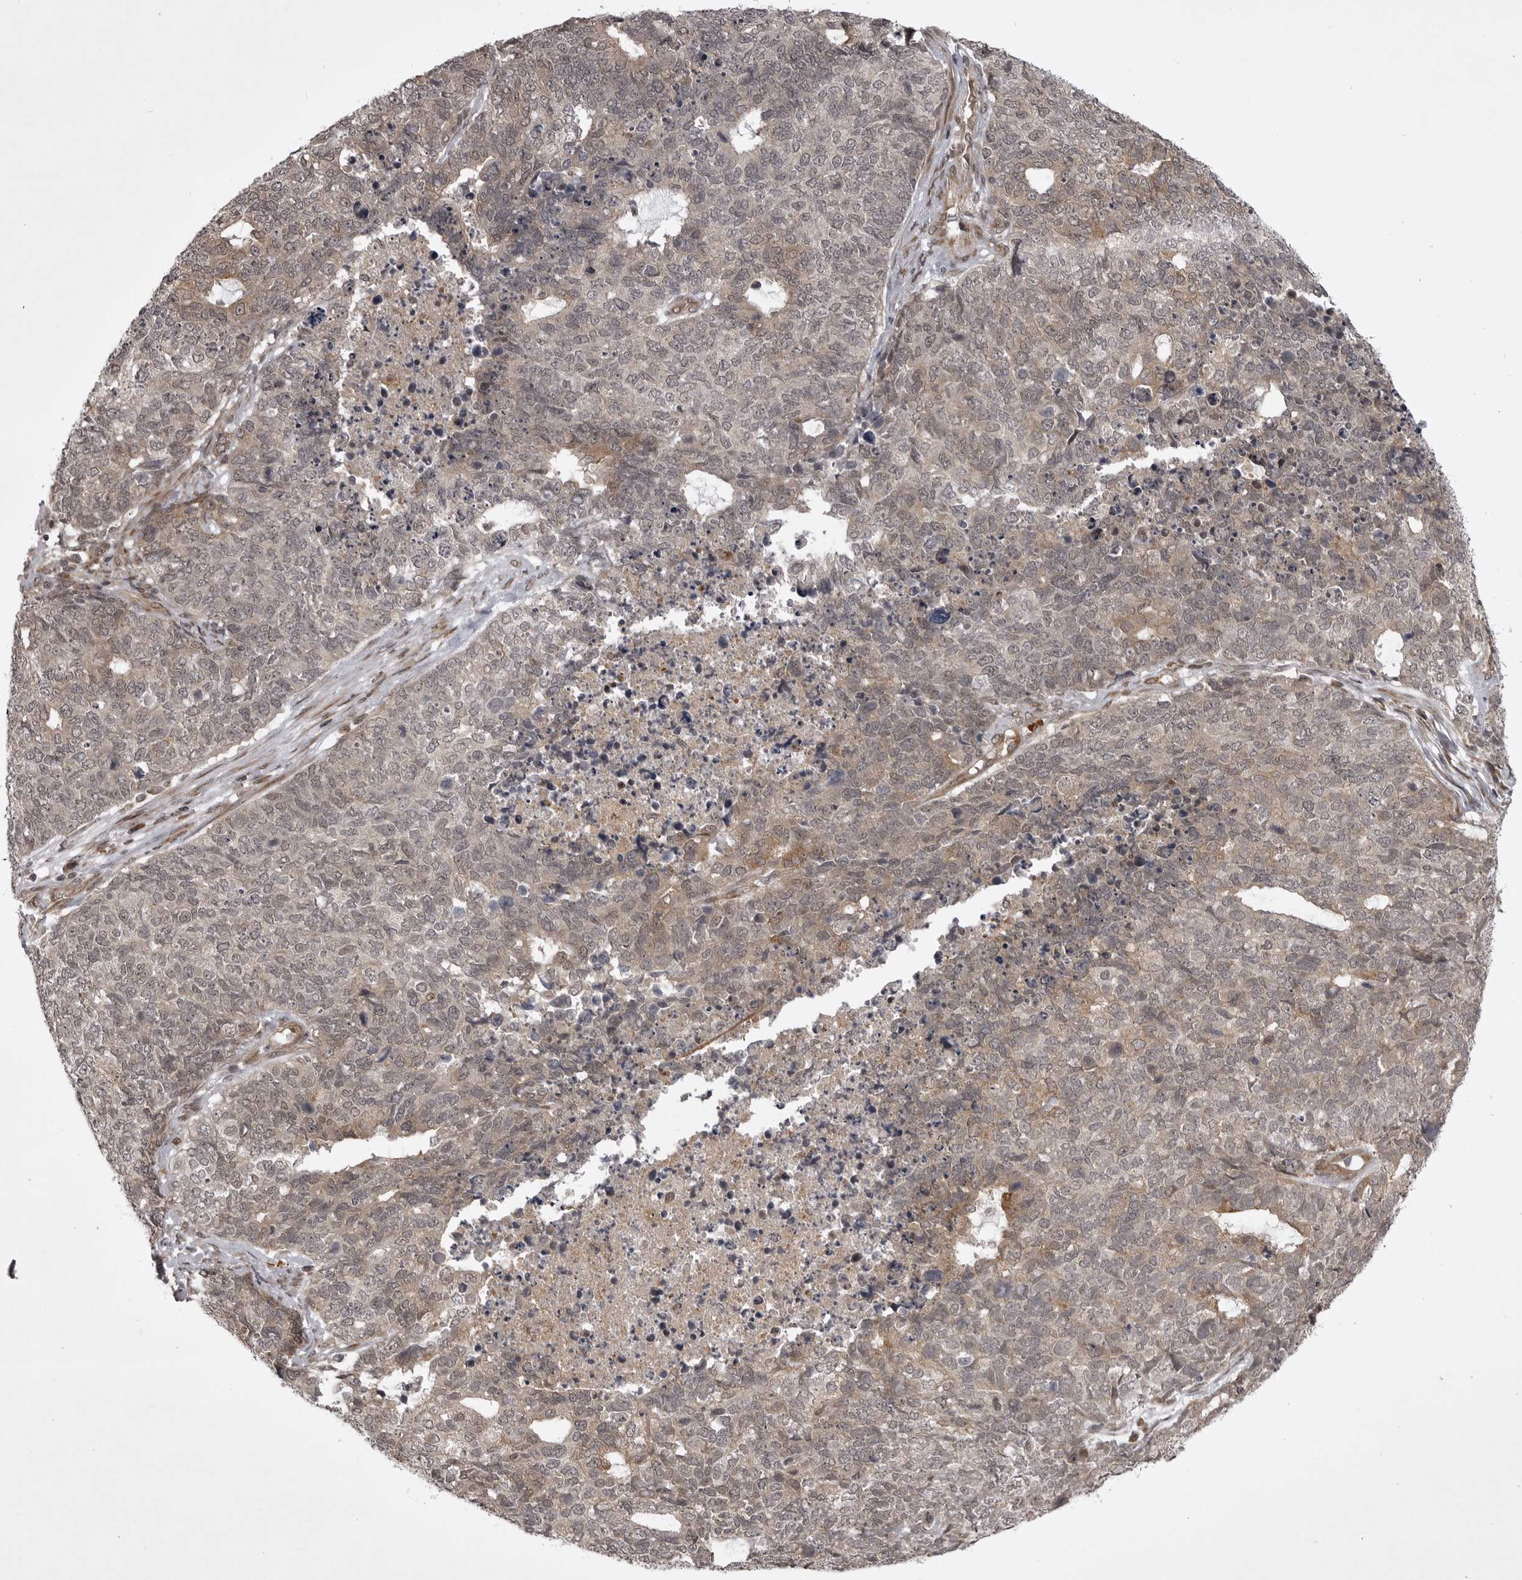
{"staining": {"intensity": "moderate", "quantity": "<25%", "location": "cytoplasmic/membranous"}, "tissue": "cervical cancer", "cell_type": "Tumor cells", "image_type": "cancer", "snomed": [{"axis": "morphology", "description": "Squamous cell carcinoma, NOS"}, {"axis": "topography", "description": "Cervix"}], "caption": "Squamous cell carcinoma (cervical) was stained to show a protein in brown. There is low levels of moderate cytoplasmic/membranous staining in about <25% of tumor cells. (brown staining indicates protein expression, while blue staining denotes nuclei).", "gene": "SNX16", "patient": {"sex": "female", "age": 63}}